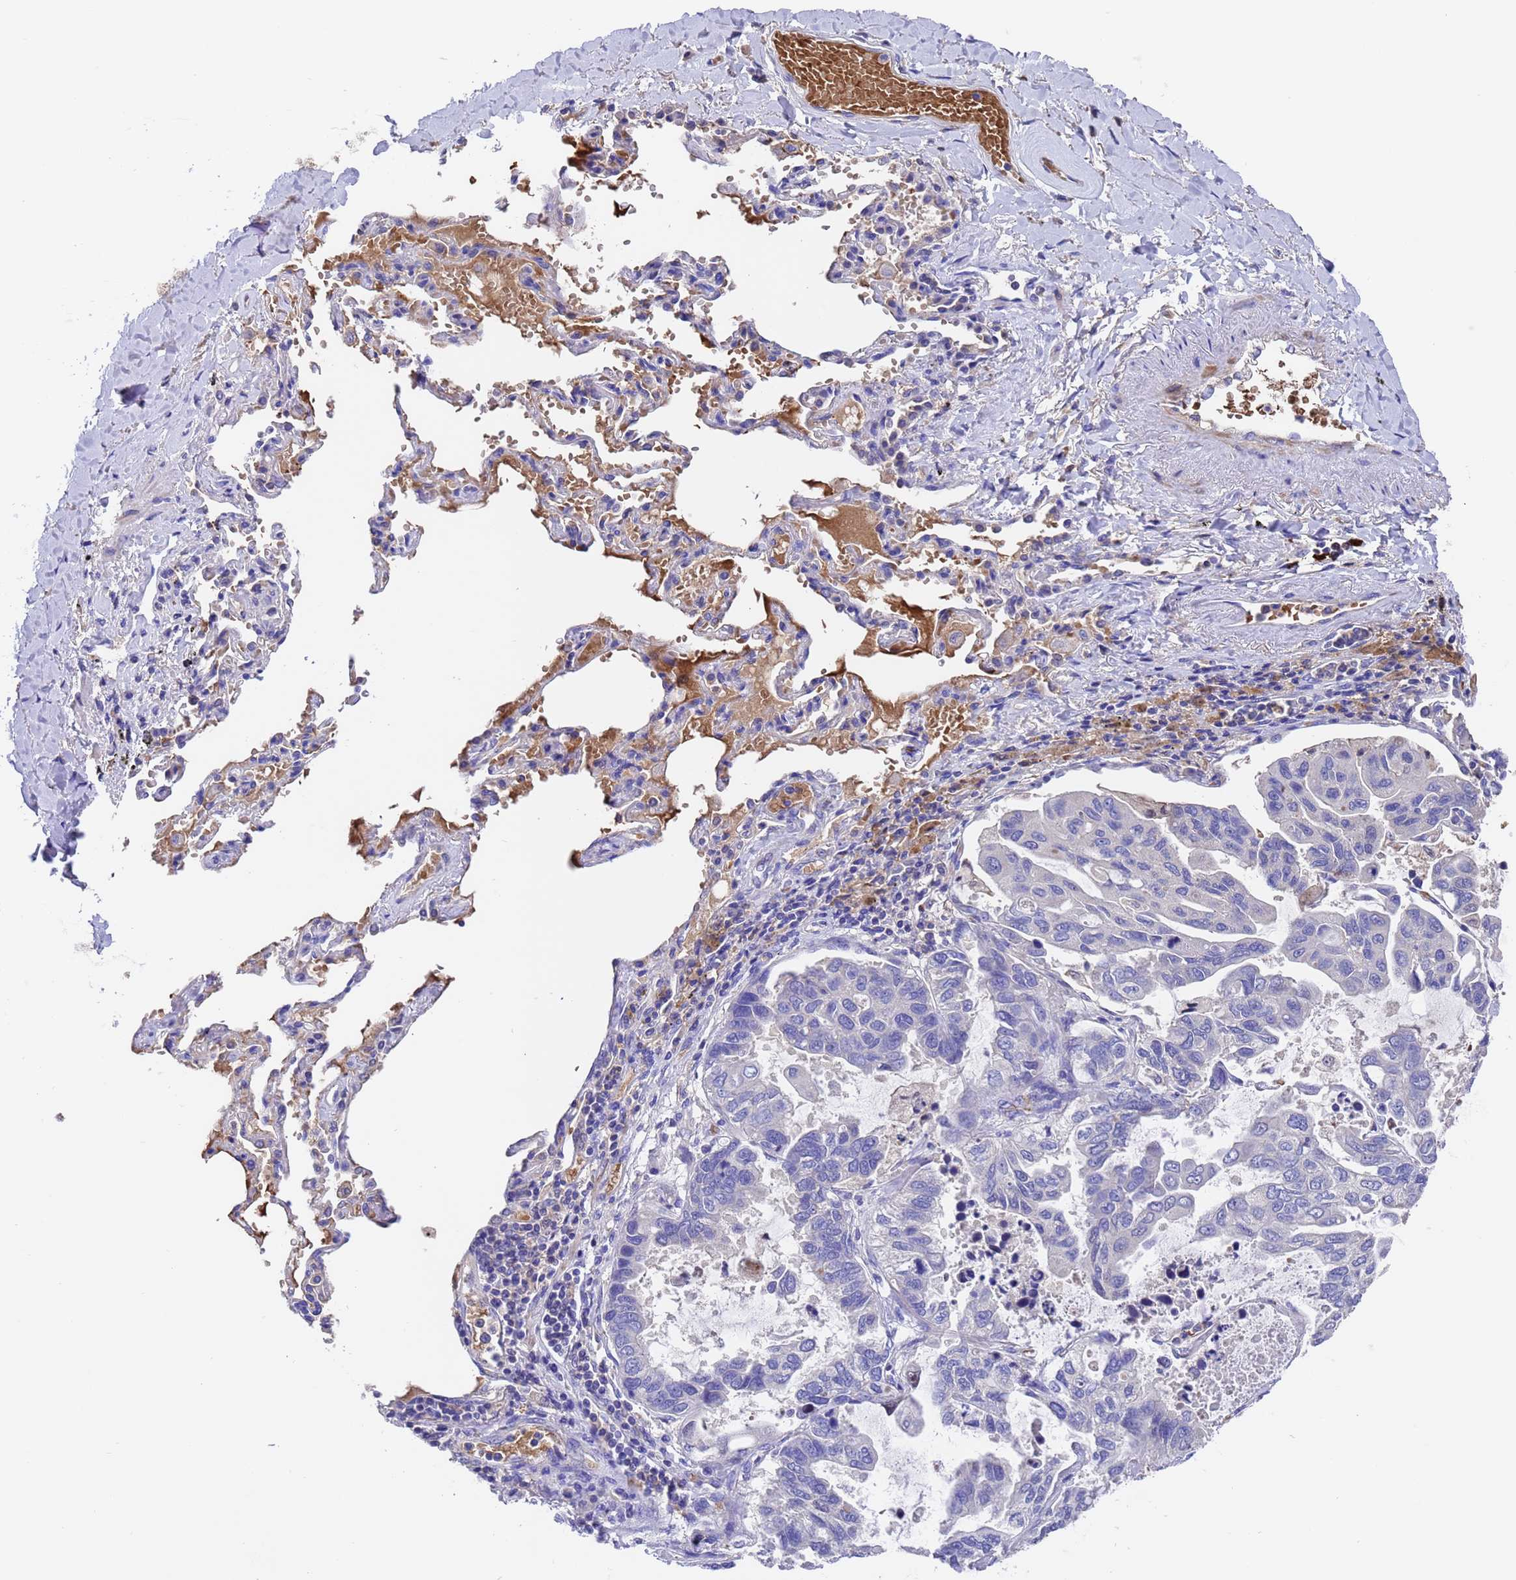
{"staining": {"intensity": "negative", "quantity": "none", "location": "none"}, "tissue": "lung cancer", "cell_type": "Tumor cells", "image_type": "cancer", "snomed": [{"axis": "morphology", "description": "Adenocarcinoma, NOS"}, {"axis": "topography", "description": "Lung"}], "caption": "This is an IHC histopathology image of human adenocarcinoma (lung). There is no staining in tumor cells.", "gene": "ELP6", "patient": {"sex": "male", "age": 64}}